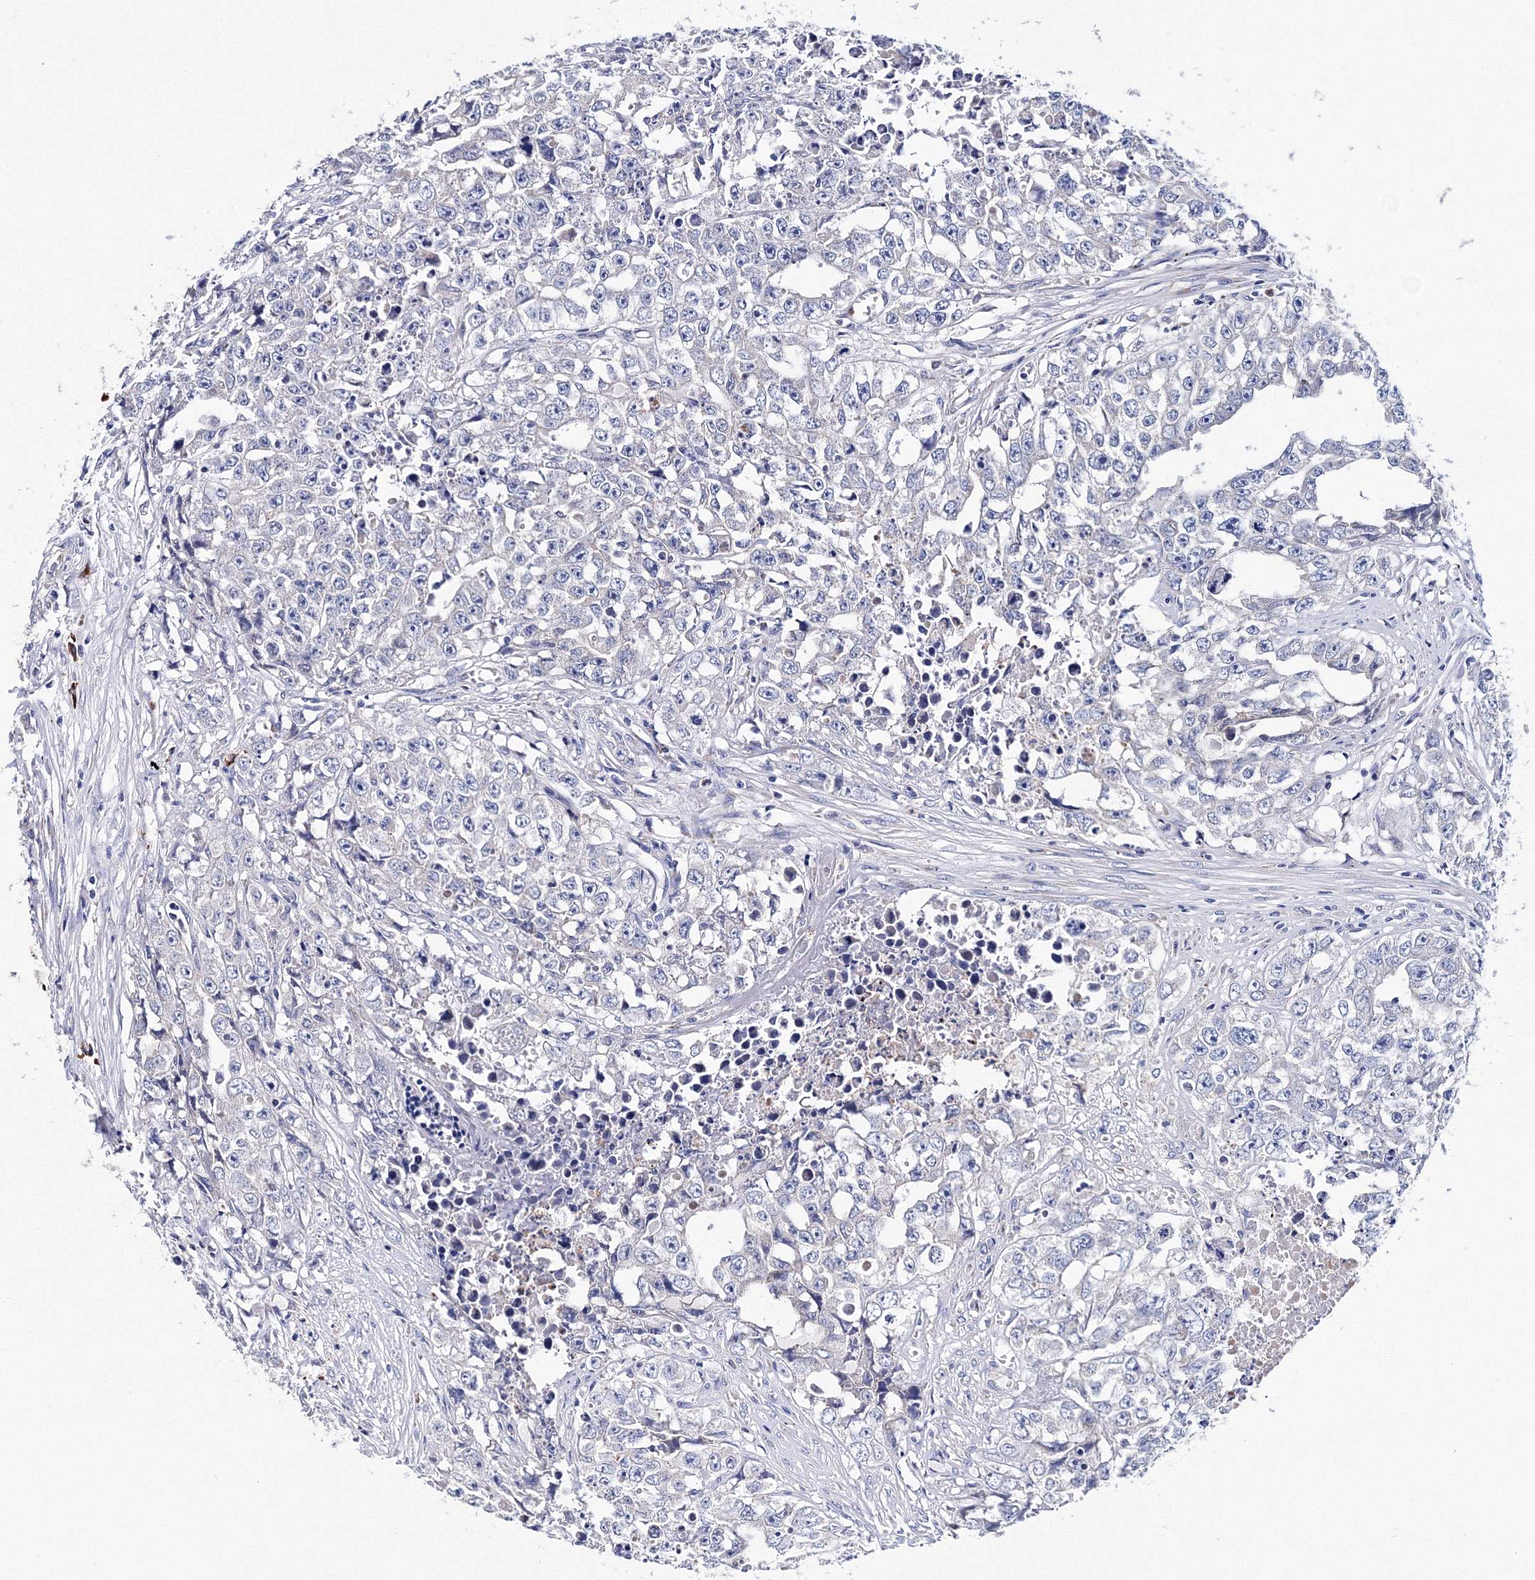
{"staining": {"intensity": "negative", "quantity": "none", "location": "none"}, "tissue": "testis cancer", "cell_type": "Tumor cells", "image_type": "cancer", "snomed": [{"axis": "morphology", "description": "Seminoma, NOS"}, {"axis": "morphology", "description": "Carcinoma, Embryonal, NOS"}, {"axis": "topography", "description": "Testis"}], "caption": "The micrograph reveals no significant staining in tumor cells of testis cancer.", "gene": "TRPM2", "patient": {"sex": "male", "age": 43}}